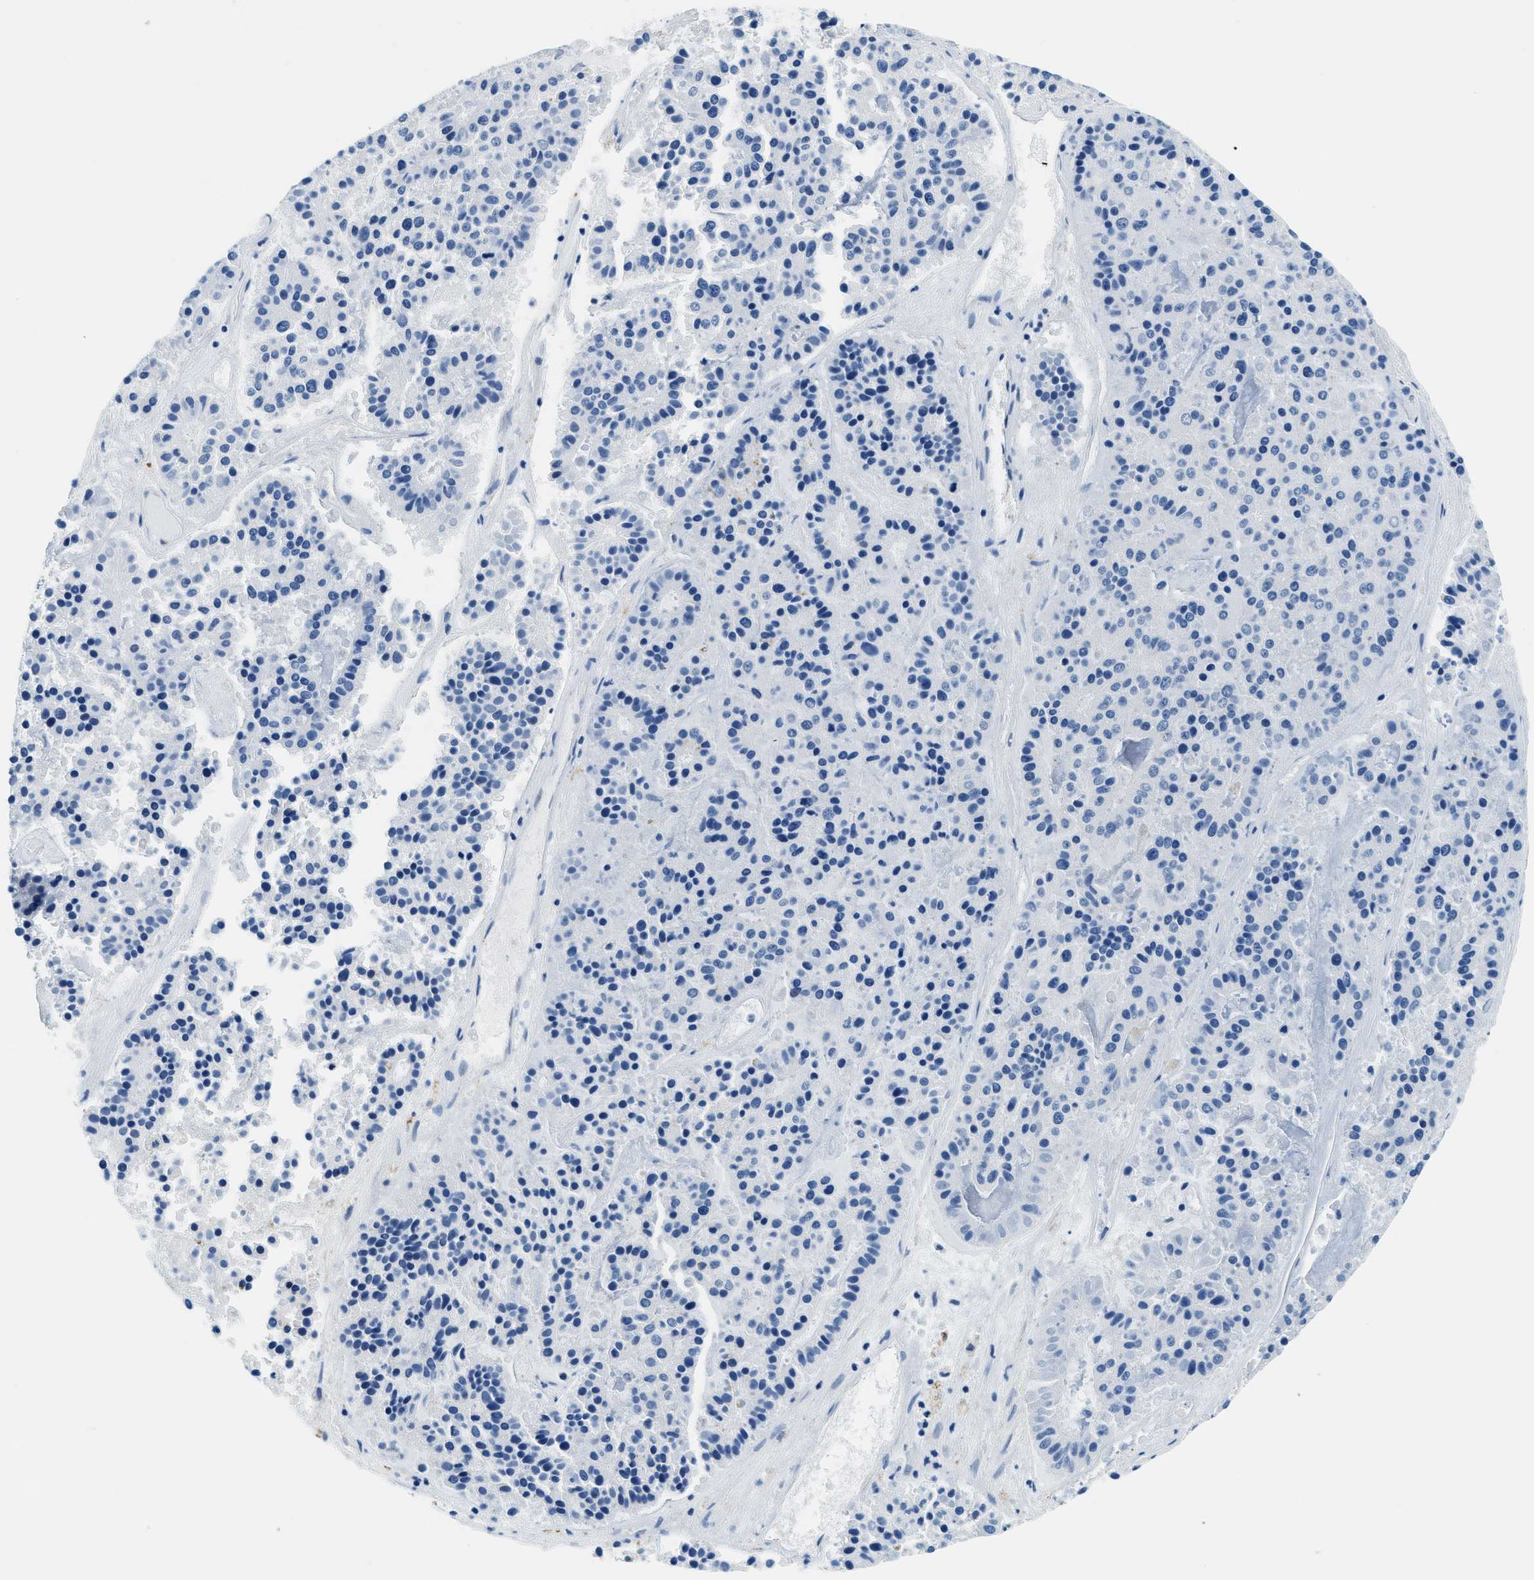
{"staining": {"intensity": "negative", "quantity": "none", "location": "none"}, "tissue": "pancreatic cancer", "cell_type": "Tumor cells", "image_type": "cancer", "snomed": [{"axis": "morphology", "description": "Adenocarcinoma, NOS"}, {"axis": "topography", "description": "Pancreas"}], "caption": "IHC of pancreatic cancer (adenocarcinoma) exhibits no positivity in tumor cells. Nuclei are stained in blue.", "gene": "GNS", "patient": {"sex": "male", "age": 50}}